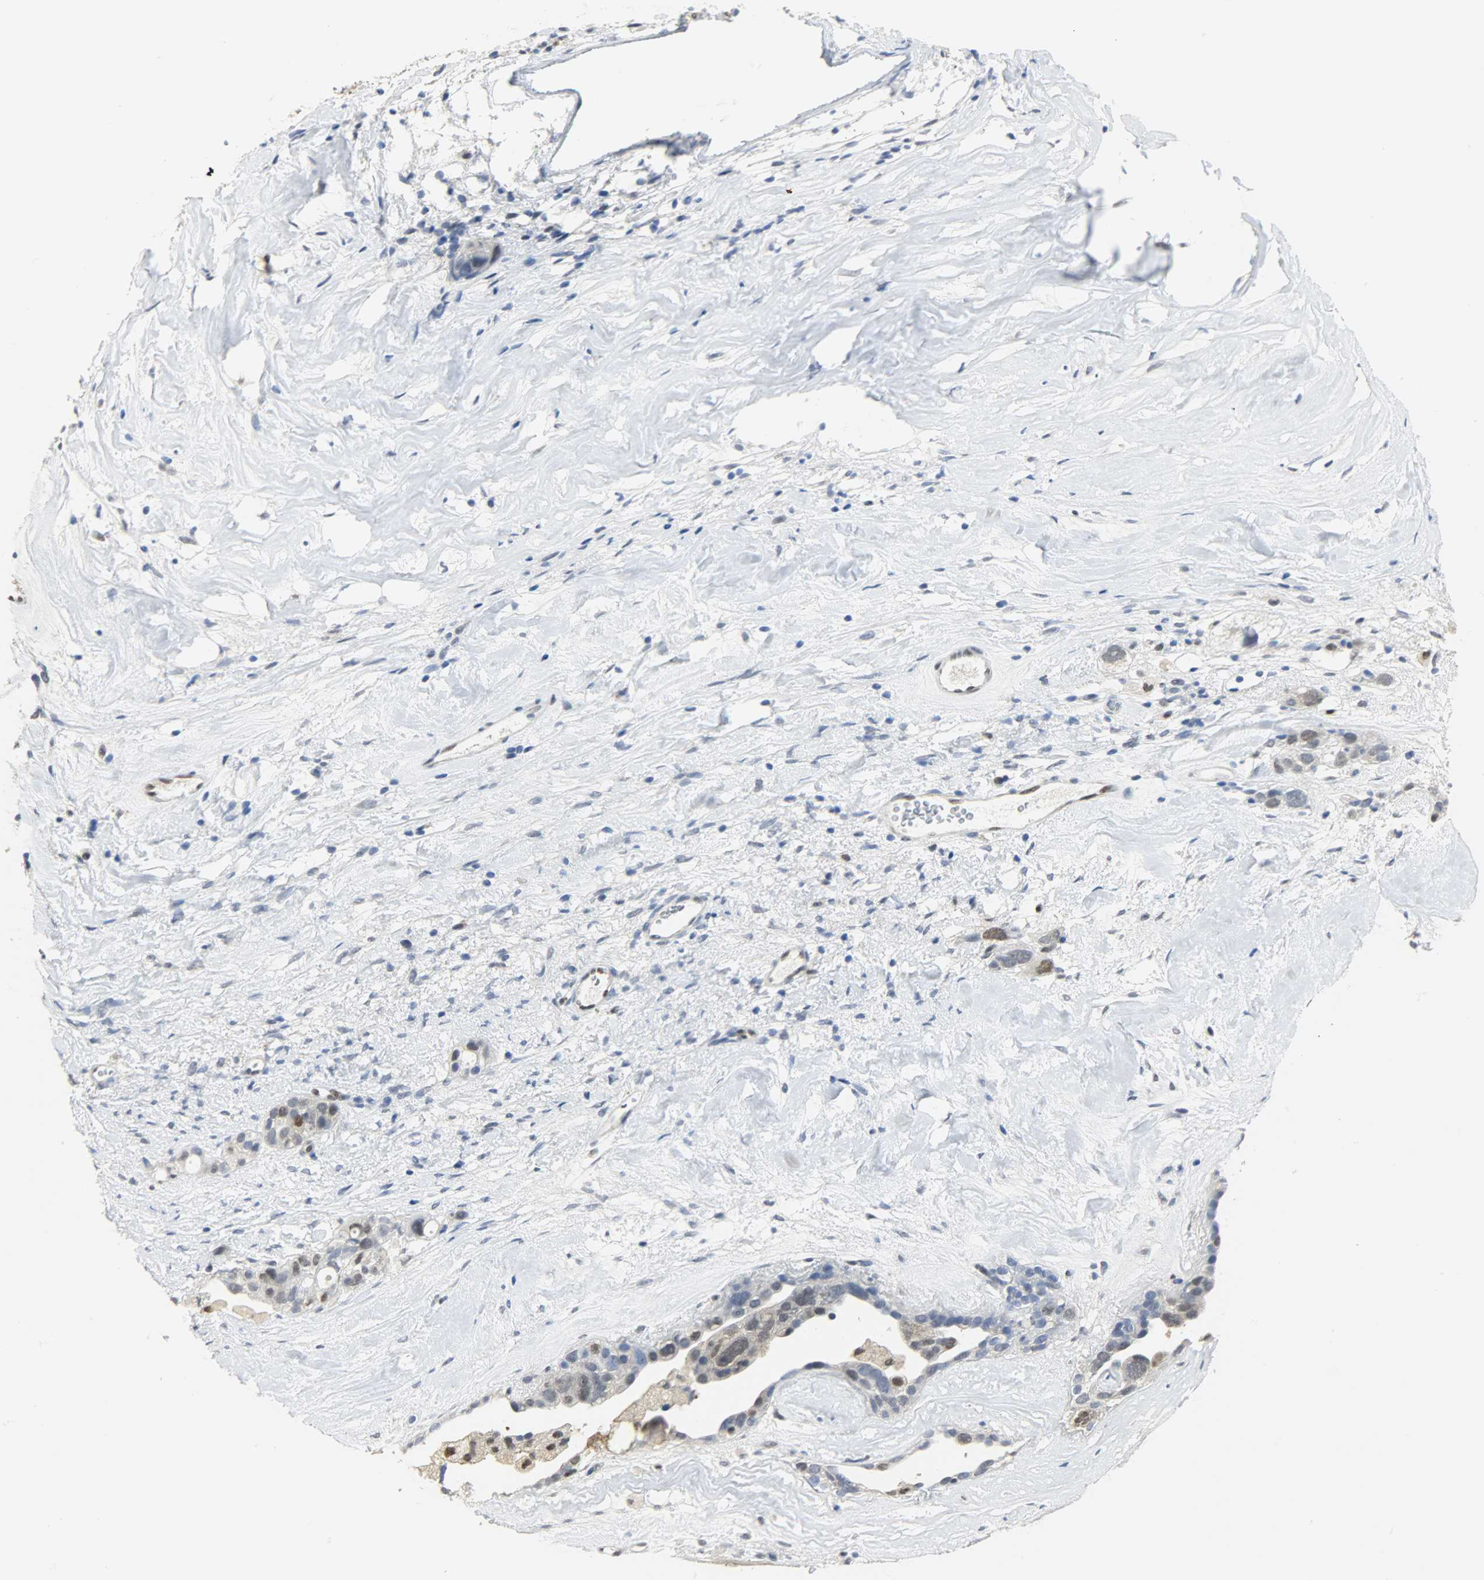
{"staining": {"intensity": "moderate", "quantity": "<25%", "location": "nuclear"}, "tissue": "ovarian cancer", "cell_type": "Tumor cells", "image_type": "cancer", "snomed": [{"axis": "morphology", "description": "Cystadenocarcinoma, serous, NOS"}, {"axis": "topography", "description": "Ovary"}], "caption": "Immunohistochemical staining of serous cystadenocarcinoma (ovarian) displays low levels of moderate nuclear expression in approximately <25% of tumor cells.", "gene": "NPEPL1", "patient": {"sex": "female", "age": 66}}